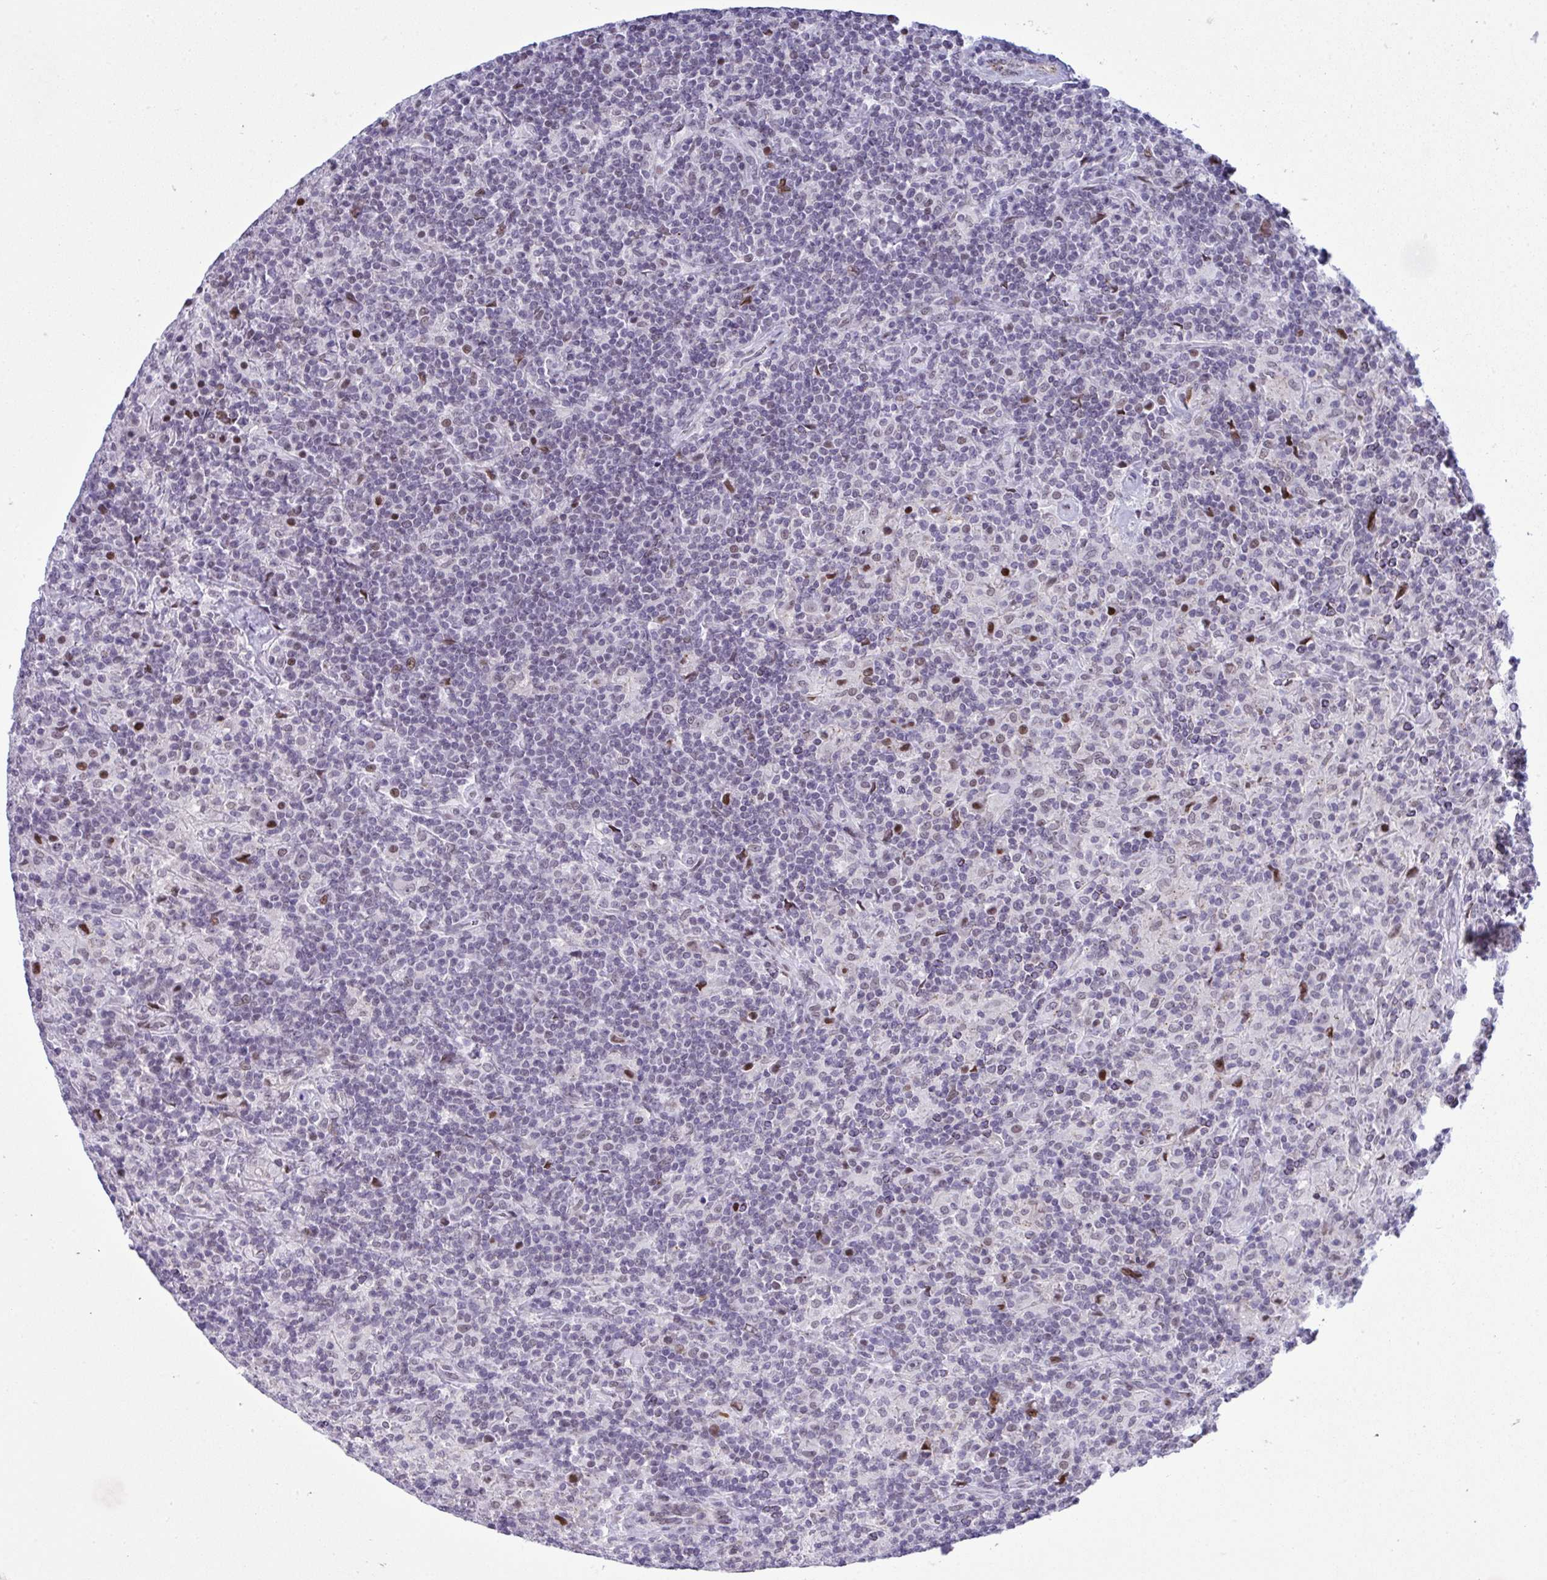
{"staining": {"intensity": "negative", "quantity": "none", "location": "none"}, "tissue": "lymphoma", "cell_type": "Tumor cells", "image_type": "cancer", "snomed": [{"axis": "morphology", "description": "Hodgkin's disease, NOS"}, {"axis": "topography", "description": "Lymph node"}], "caption": "Immunohistochemistry histopathology image of Hodgkin's disease stained for a protein (brown), which demonstrates no positivity in tumor cells. (DAB (3,3'-diaminobenzidine) IHC with hematoxylin counter stain).", "gene": "ZFHX3", "patient": {"sex": "male", "age": 70}}